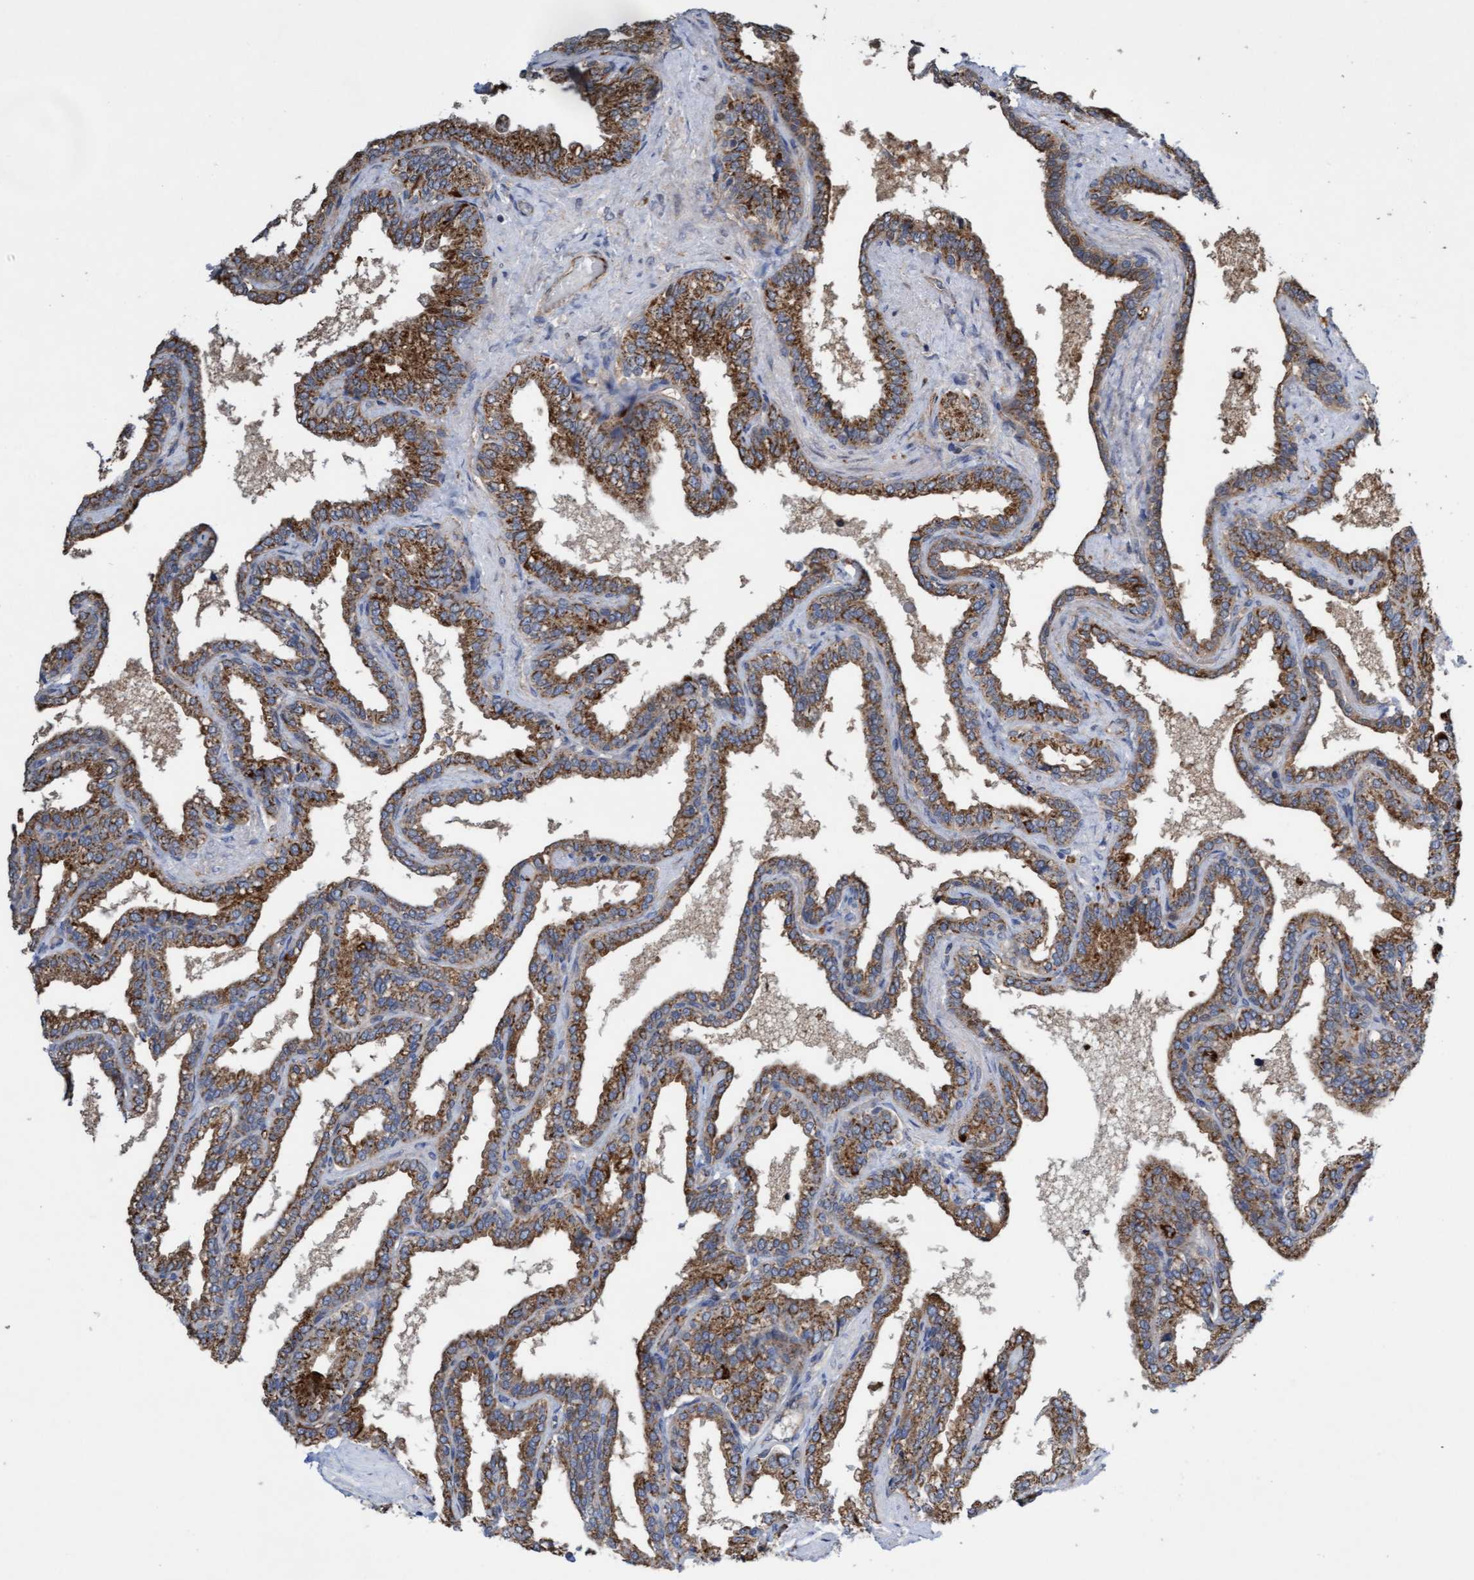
{"staining": {"intensity": "moderate", "quantity": ">75%", "location": "cytoplasmic/membranous"}, "tissue": "seminal vesicle", "cell_type": "Glandular cells", "image_type": "normal", "snomed": [{"axis": "morphology", "description": "Normal tissue, NOS"}, {"axis": "topography", "description": "Seminal veicle"}], "caption": "Immunohistochemistry (IHC) image of benign seminal vesicle stained for a protein (brown), which shows medium levels of moderate cytoplasmic/membranous staining in approximately >75% of glandular cells.", "gene": "ITFG1", "patient": {"sex": "male", "age": 46}}